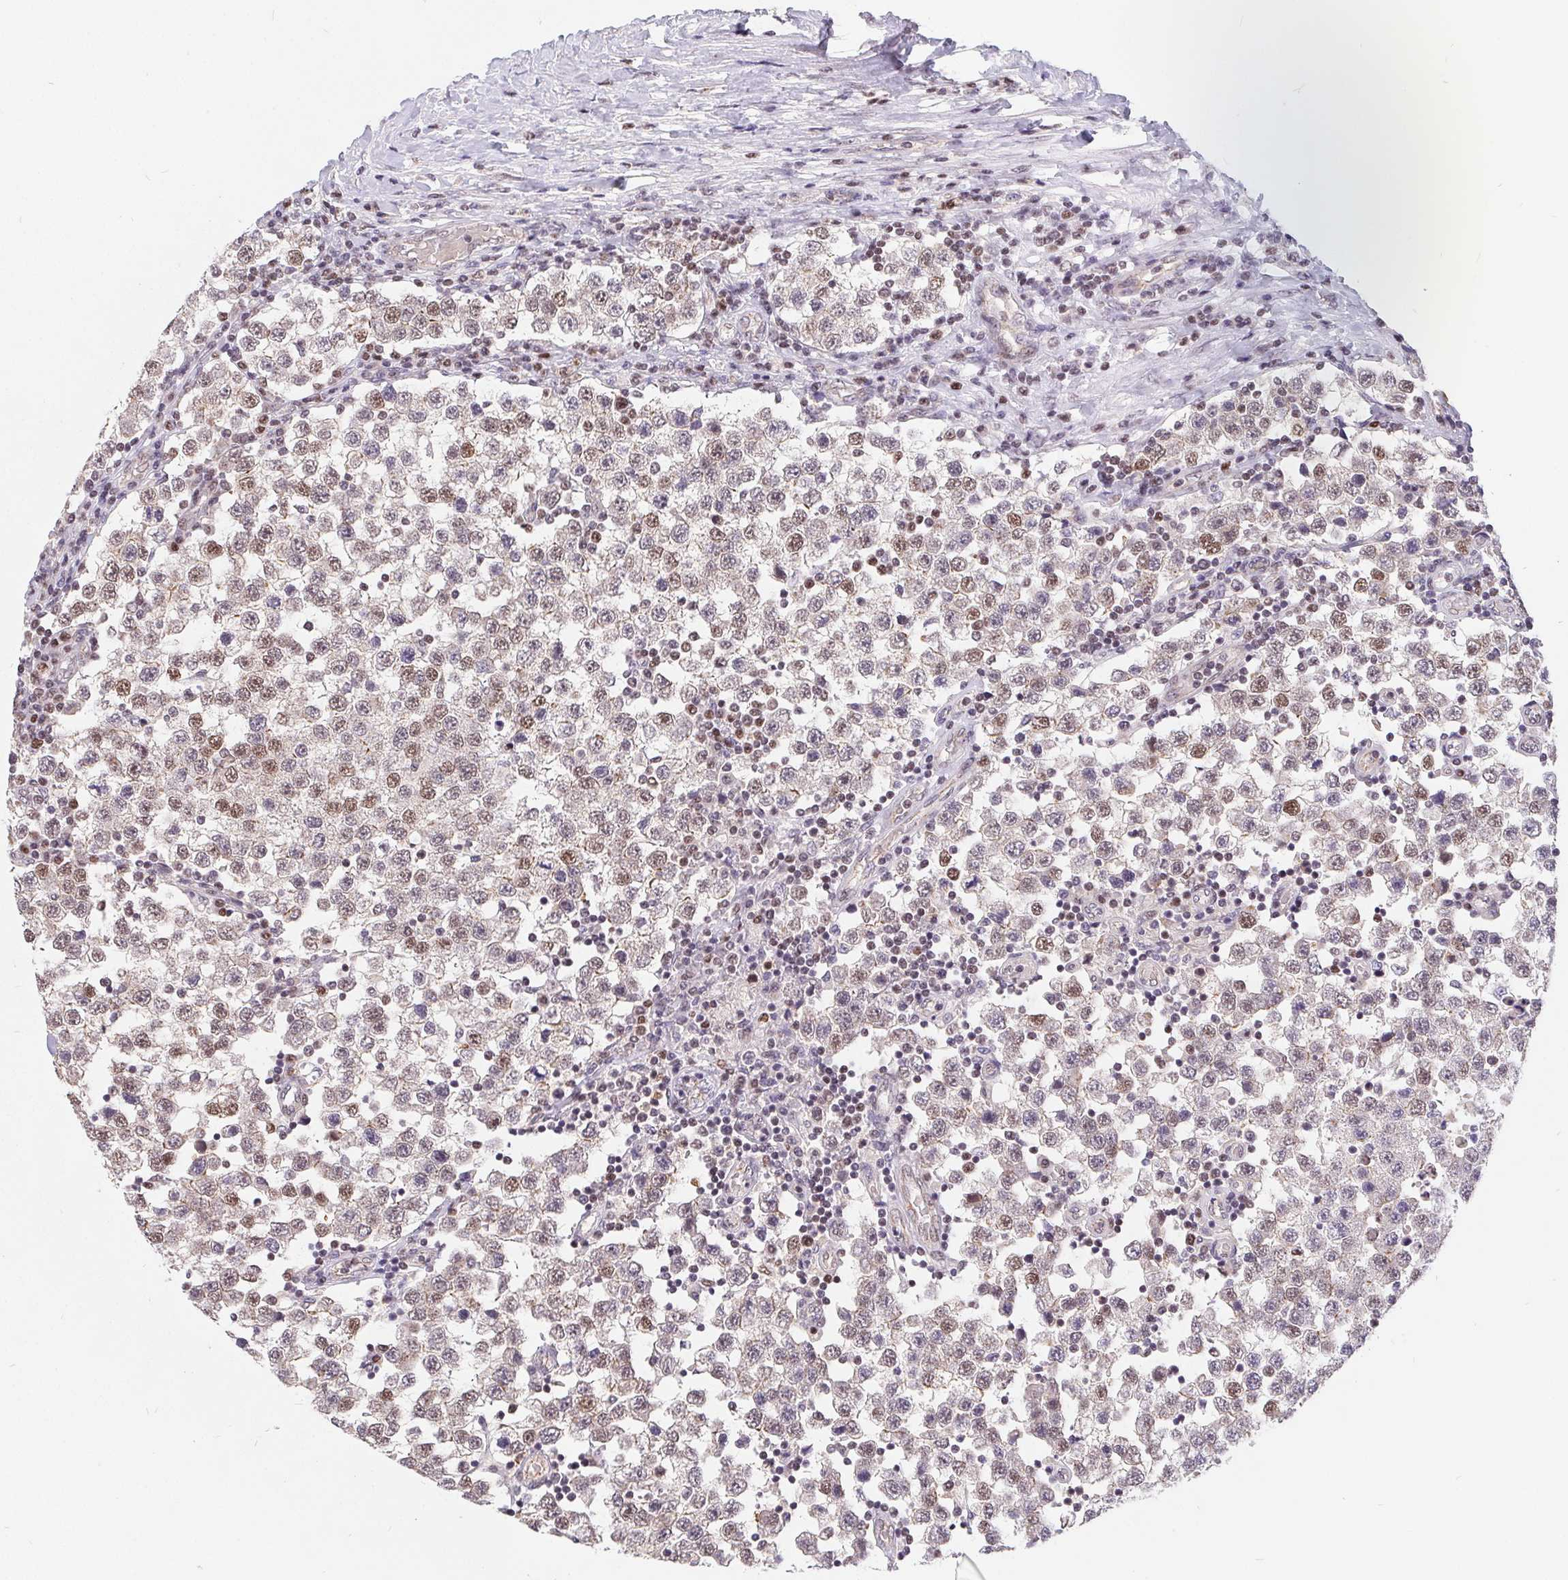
{"staining": {"intensity": "weak", "quantity": "25%-75%", "location": "nuclear"}, "tissue": "testis cancer", "cell_type": "Tumor cells", "image_type": "cancer", "snomed": [{"axis": "morphology", "description": "Seminoma, NOS"}, {"axis": "topography", "description": "Testis"}], "caption": "DAB immunohistochemical staining of testis cancer demonstrates weak nuclear protein positivity in about 25%-75% of tumor cells.", "gene": "POU2F1", "patient": {"sex": "male", "age": 34}}